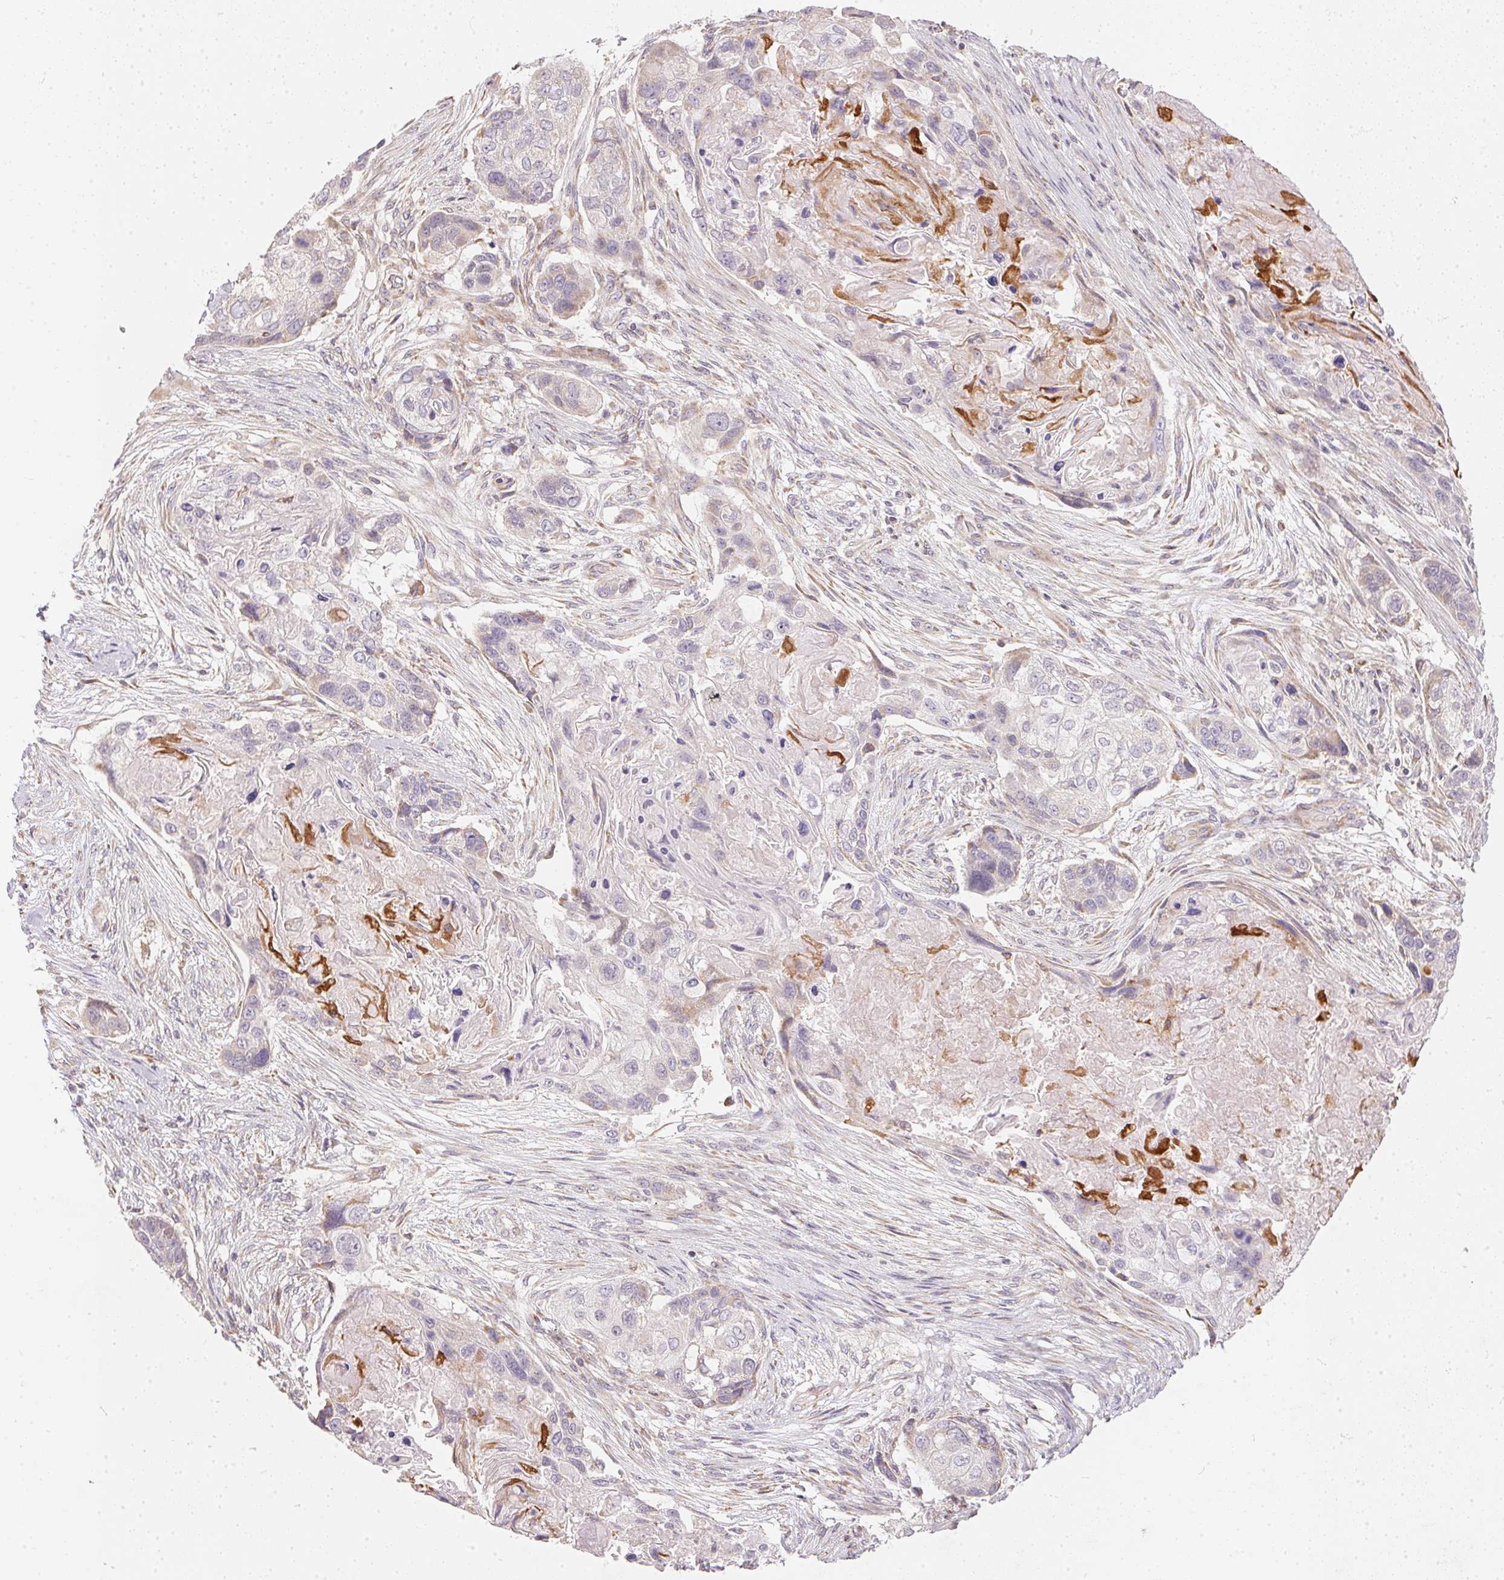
{"staining": {"intensity": "negative", "quantity": "none", "location": "none"}, "tissue": "lung cancer", "cell_type": "Tumor cells", "image_type": "cancer", "snomed": [{"axis": "morphology", "description": "Squamous cell carcinoma, NOS"}, {"axis": "topography", "description": "Lung"}], "caption": "Immunohistochemical staining of squamous cell carcinoma (lung) reveals no significant expression in tumor cells.", "gene": "VWA5B2", "patient": {"sex": "male", "age": 69}}